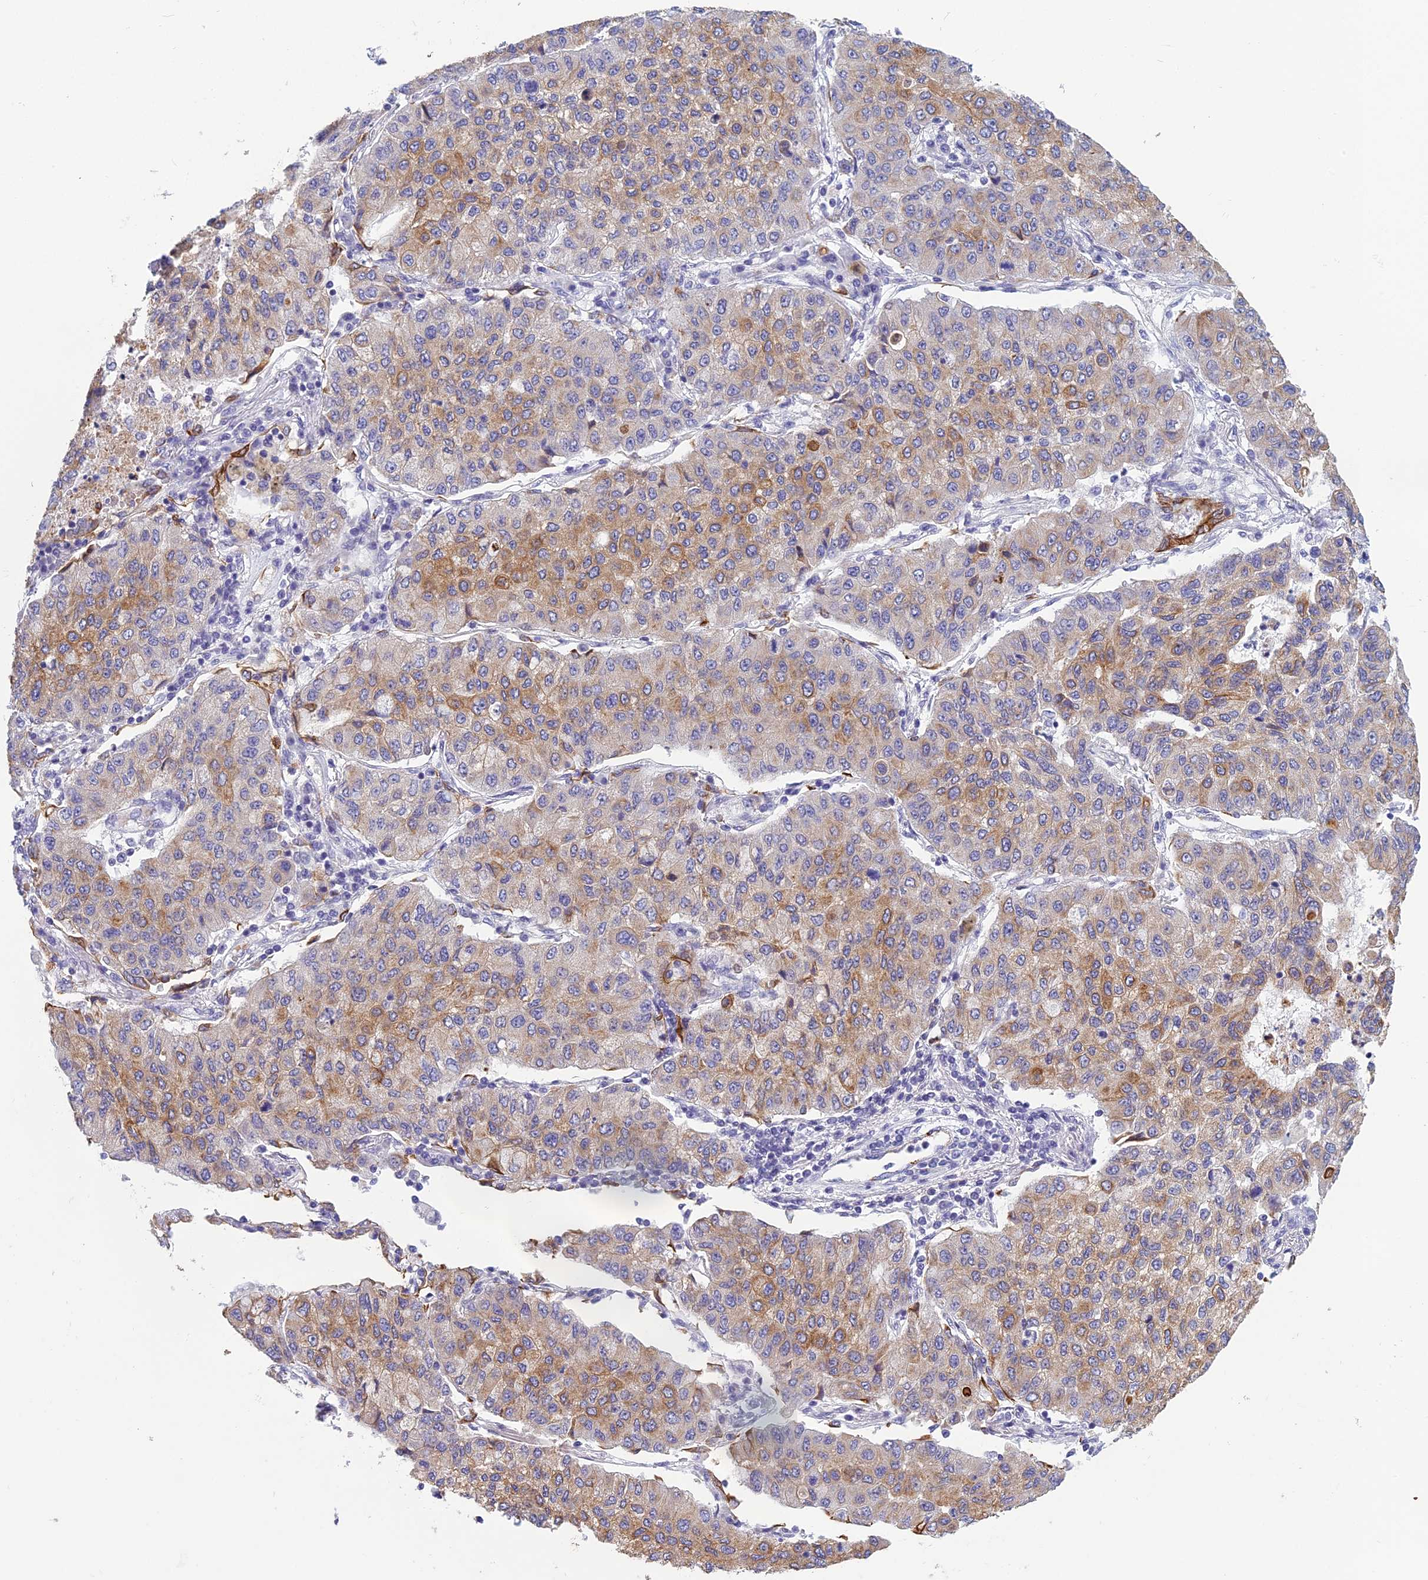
{"staining": {"intensity": "moderate", "quantity": ">75%", "location": "cytoplasmic/membranous"}, "tissue": "lung cancer", "cell_type": "Tumor cells", "image_type": "cancer", "snomed": [{"axis": "morphology", "description": "Squamous cell carcinoma, NOS"}, {"axis": "topography", "description": "Lung"}], "caption": "The immunohistochemical stain highlights moderate cytoplasmic/membranous positivity in tumor cells of lung cancer (squamous cell carcinoma) tissue. Nuclei are stained in blue.", "gene": "RBM41", "patient": {"sex": "male", "age": 74}}